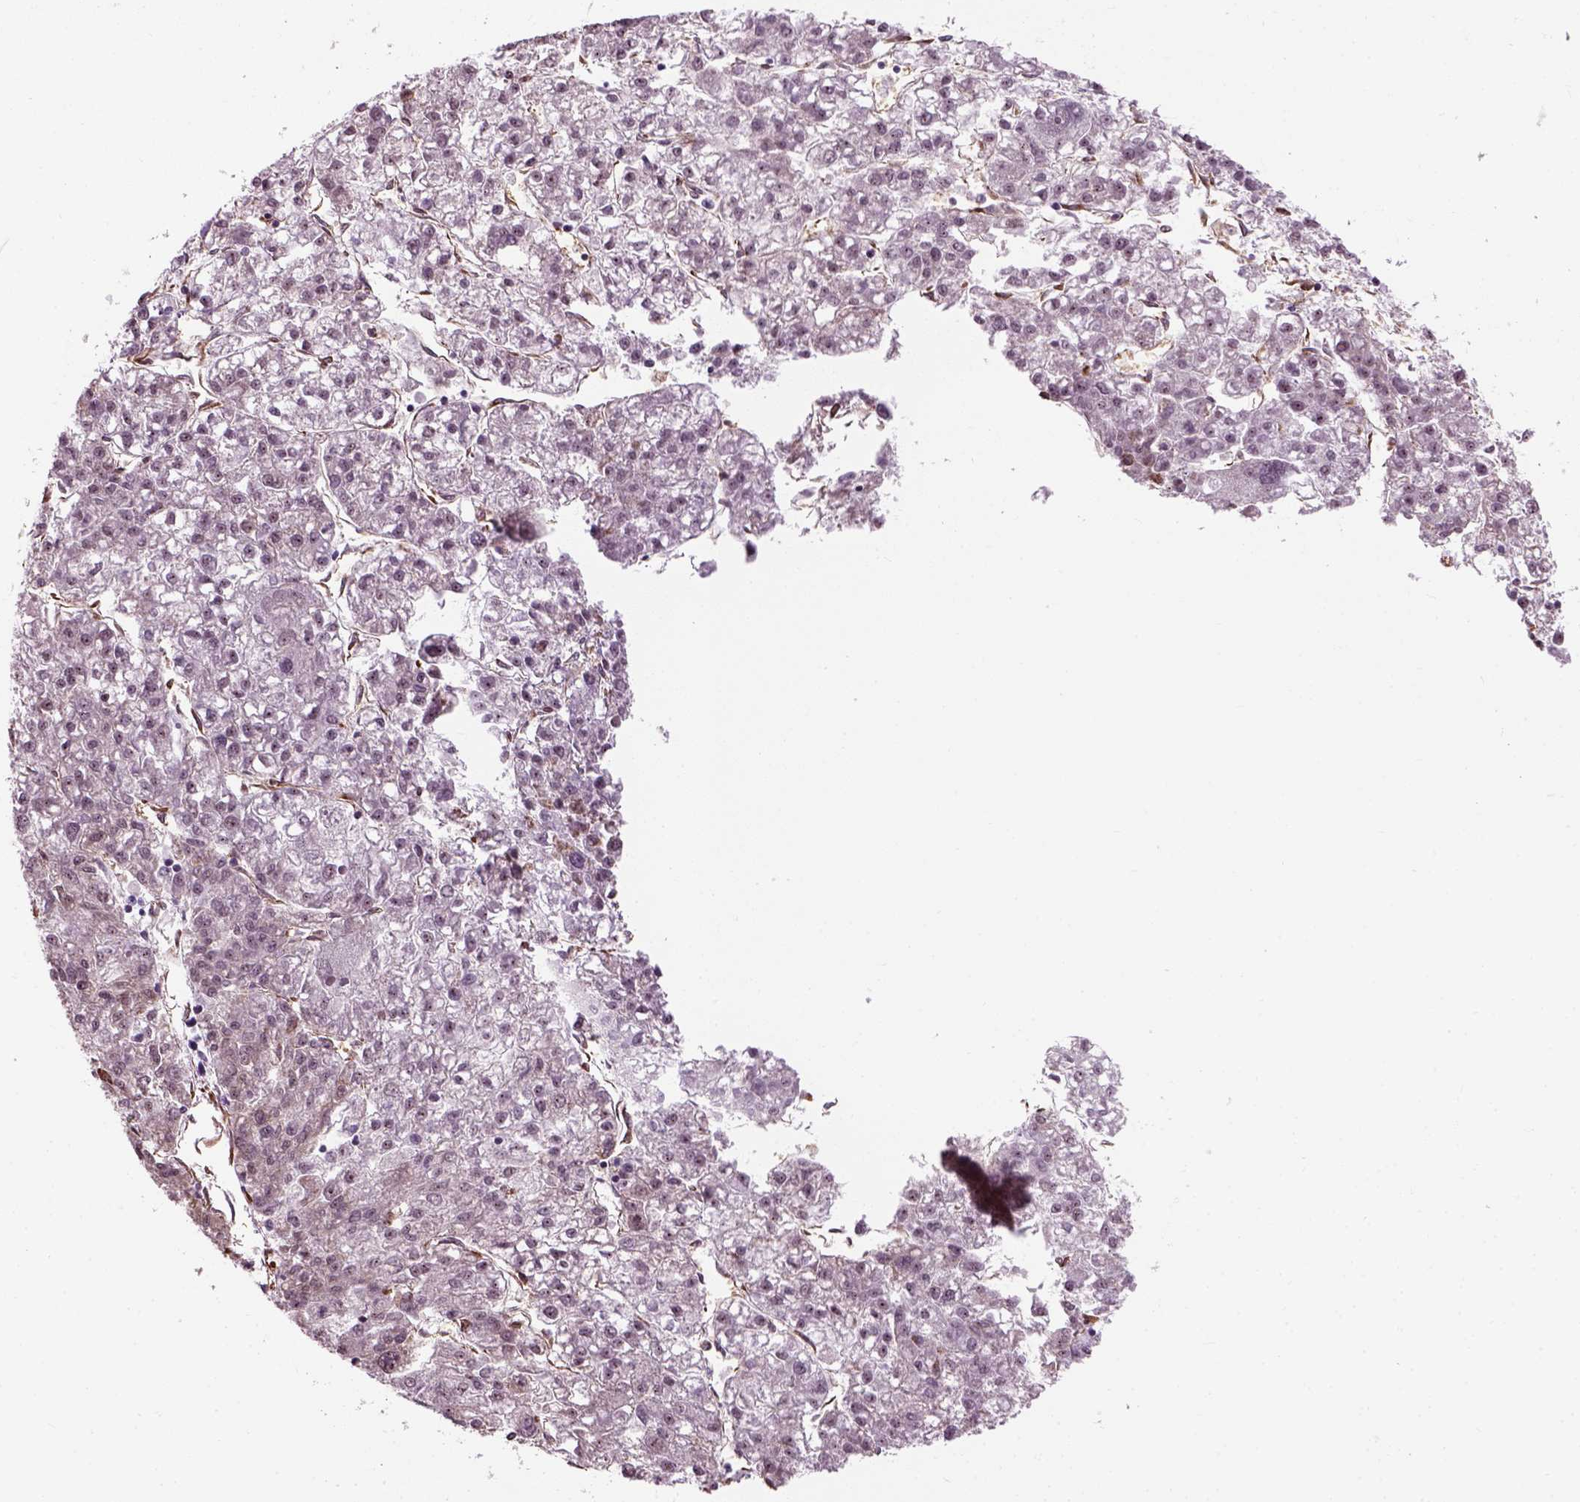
{"staining": {"intensity": "negative", "quantity": "none", "location": "none"}, "tissue": "liver cancer", "cell_type": "Tumor cells", "image_type": "cancer", "snomed": [{"axis": "morphology", "description": "Carcinoma, Hepatocellular, NOS"}, {"axis": "topography", "description": "Liver"}], "caption": "Immunohistochemistry (IHC) image of neoplastic tissue: human liver hepatocellular carcinoma stained with DAB (3,3'-diaminobenzidine) demonstrates no significant protein staining in tumor cells.", "gene": "XK", "patient": {"sex": "male", "age": 56}}